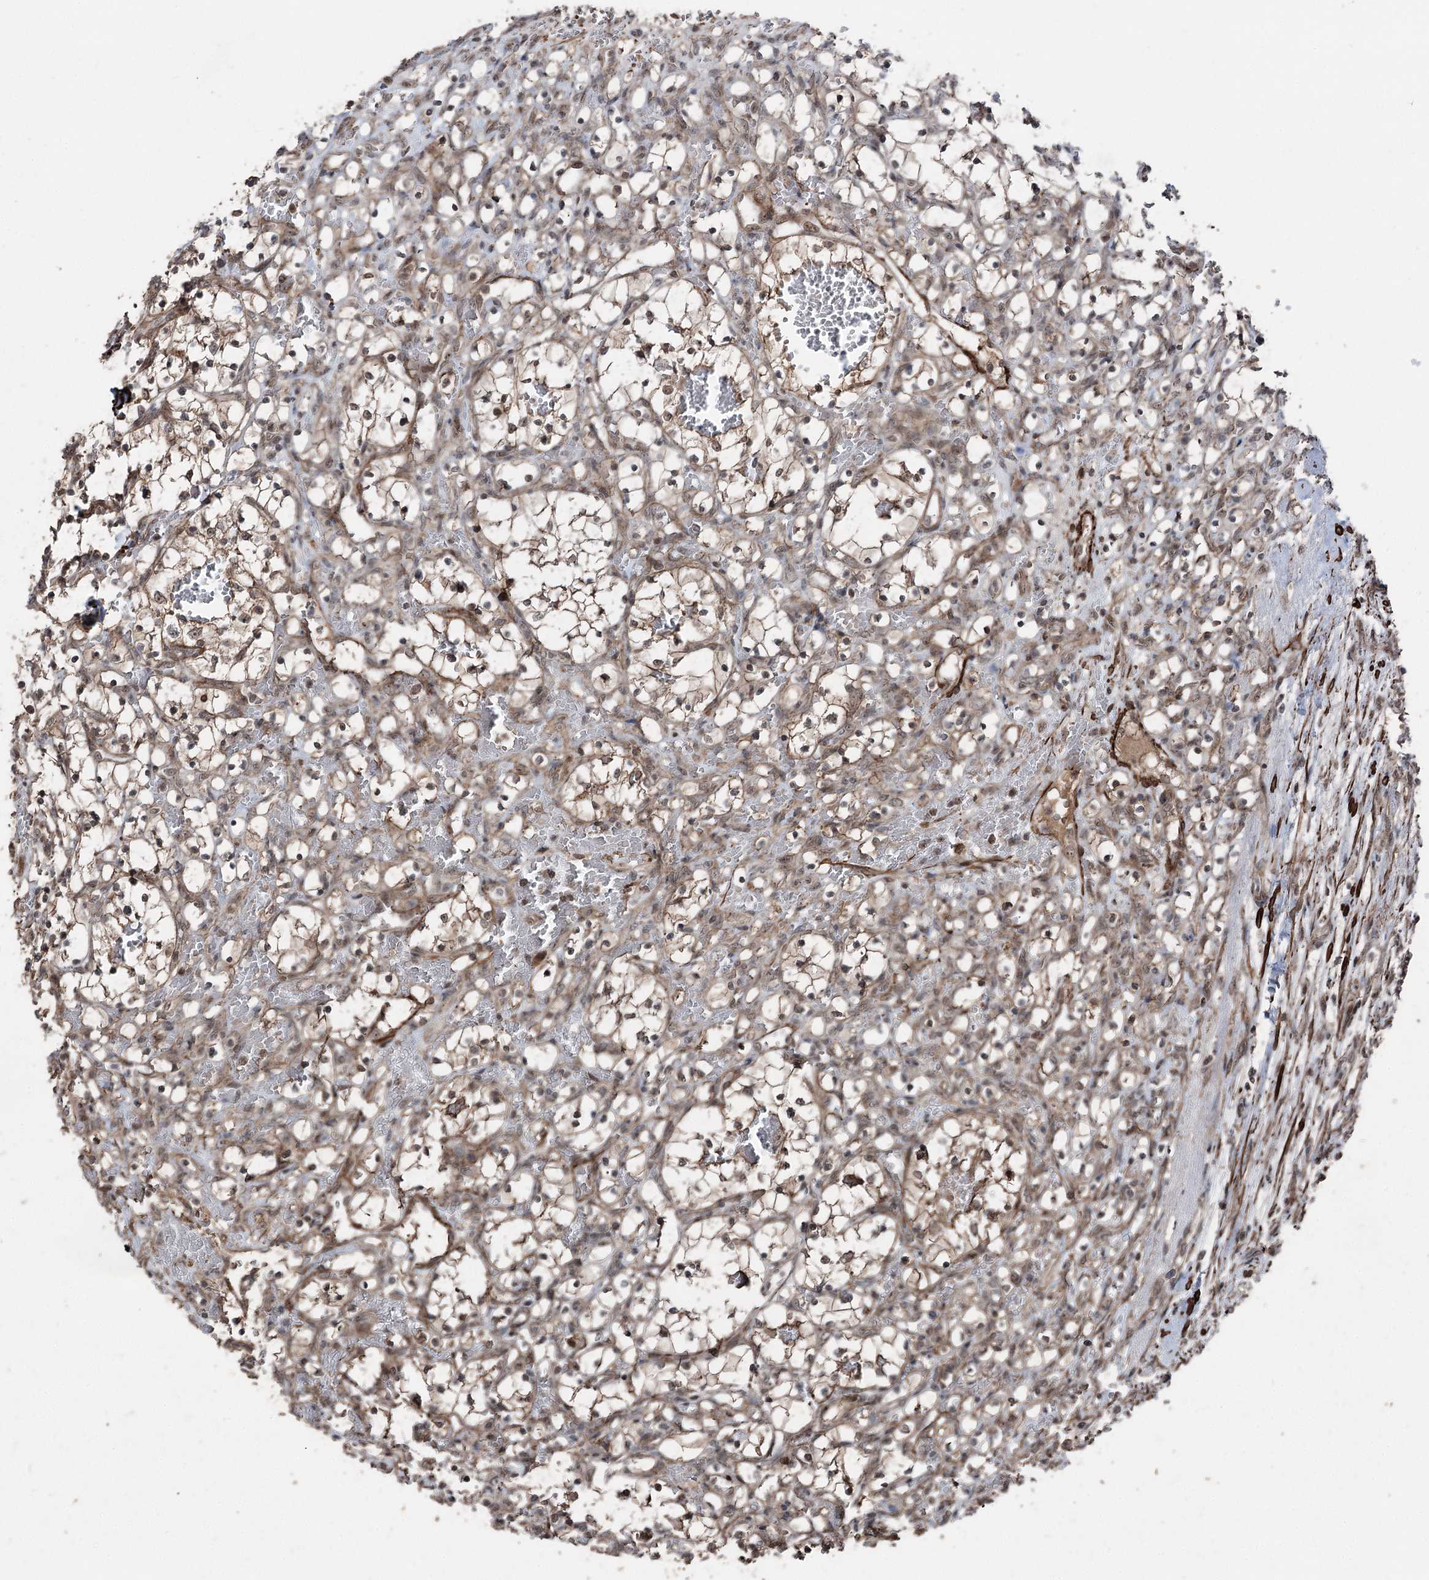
{"staining": {"intensity": "weak", "quantity": "25%-75%", "location": "cytoplasmic/membranous"}, "tissue": "renal cancer", "cell_type": "Tumor cells", "image_type": "cancer", "snomed": [{"axis": "morphology", "description": "Adenocarcinoma, NOS"}, {"axis": "topography", "description": "Kidney"}], "caption": "Immunohistochemistry (IHC) of human adenocarcinoma (renal) demonstrates low levels of weak cytoplasmic/membranous expression in about 25%-75% of tumor cells.", "gene": "CCDC82", "patient": {"sex": "female", "age": 69}}